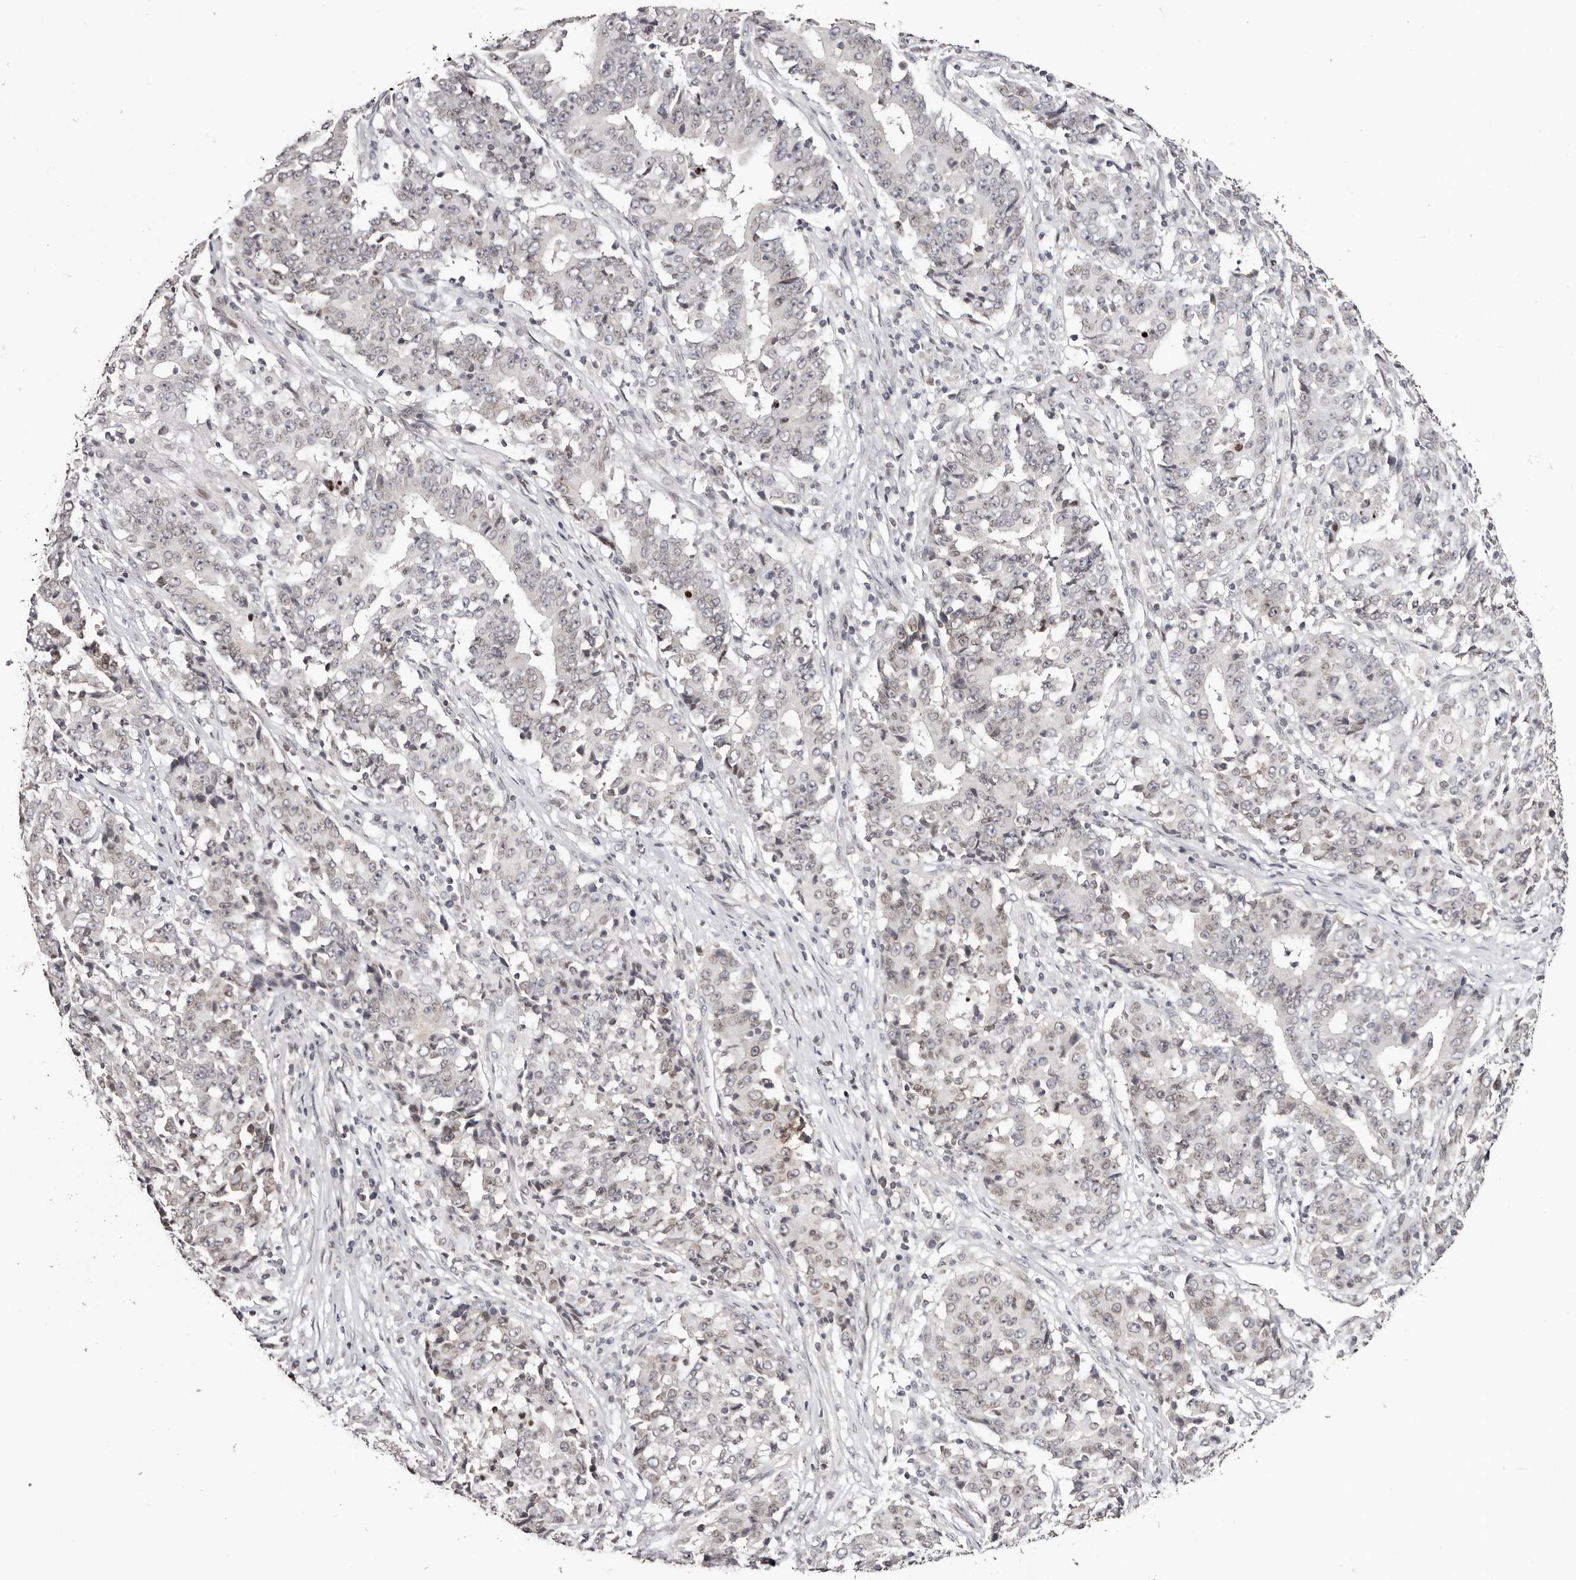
{"staining": {"intensity": "weak", "quantity": "<25%", "location": "nuclear"}, "tissue": "stomach cancer", "cell_type": "Tumor cells", "image_type": "cancer", "snomed": [{"axis": "morphology", "description": "Adenocarcinoma, NOS"}, {"axis": "topography", "description": "Stomach"}], "caption": "Micrograph shows no significant protein expression in tumor cells of stomach adenocarcinoma.", "gene": "NUP153", "patient": {"sex": "male", "age": 59}}